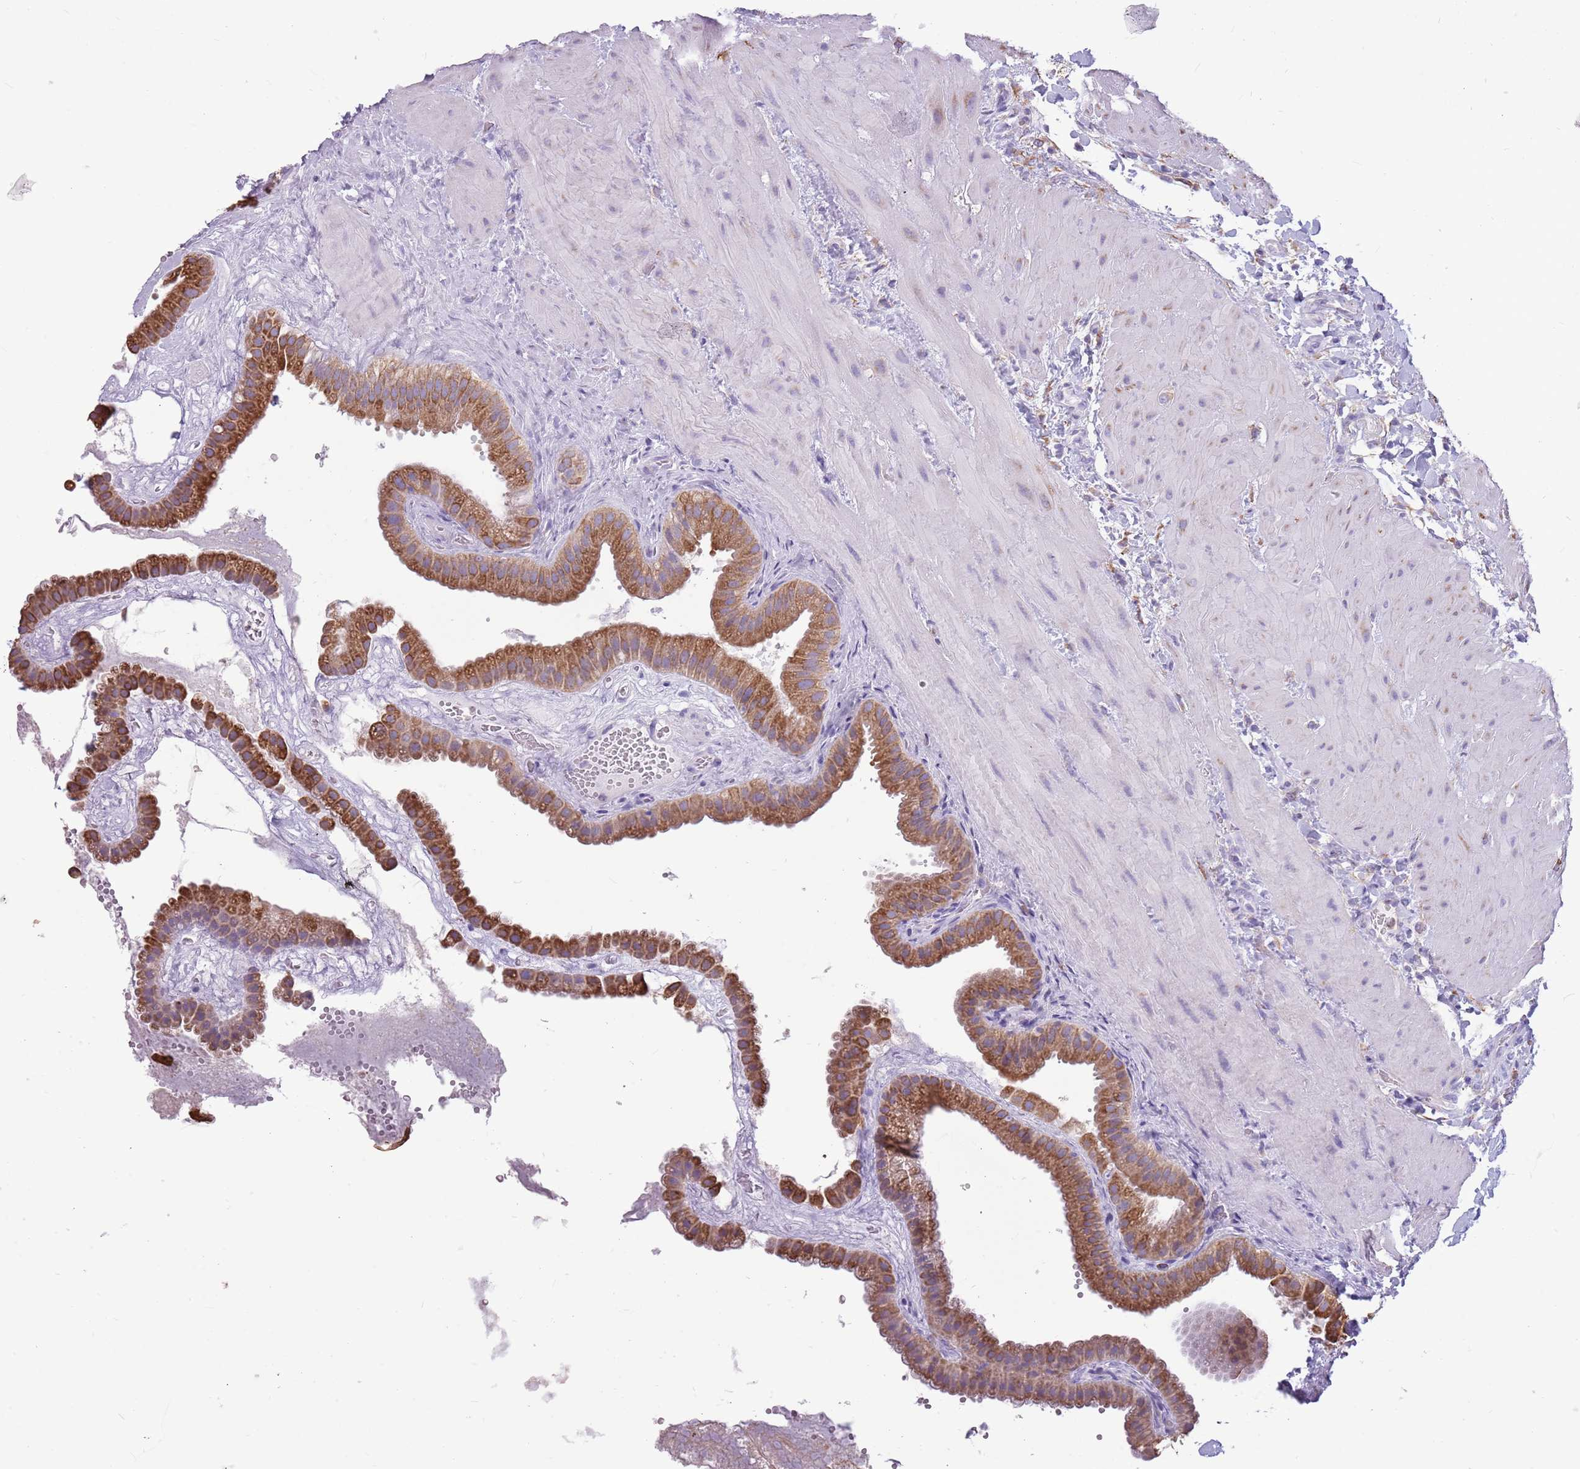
{"staining": {"intensity": "moderate", "quantity": ">75%", "location": "cytoplasmic/membranous"}, "tissue": "gallbladder", "cell_type": "Glandular cells", "image_type": "normal", "snomed": [{"axis": "morphology", "description": "Normal tissue, NOS"}, {"axis": "topography", "description": "Gallbladder"}], "caption": "This is a micrograph of immunohistochemistry staining of unremarkable gallbladder, which shows moderate expression in the cytoplasmic/membranous of glandular cells.", "gene": "KCTD19", "patient": {"sex": "male", "age": 55}}